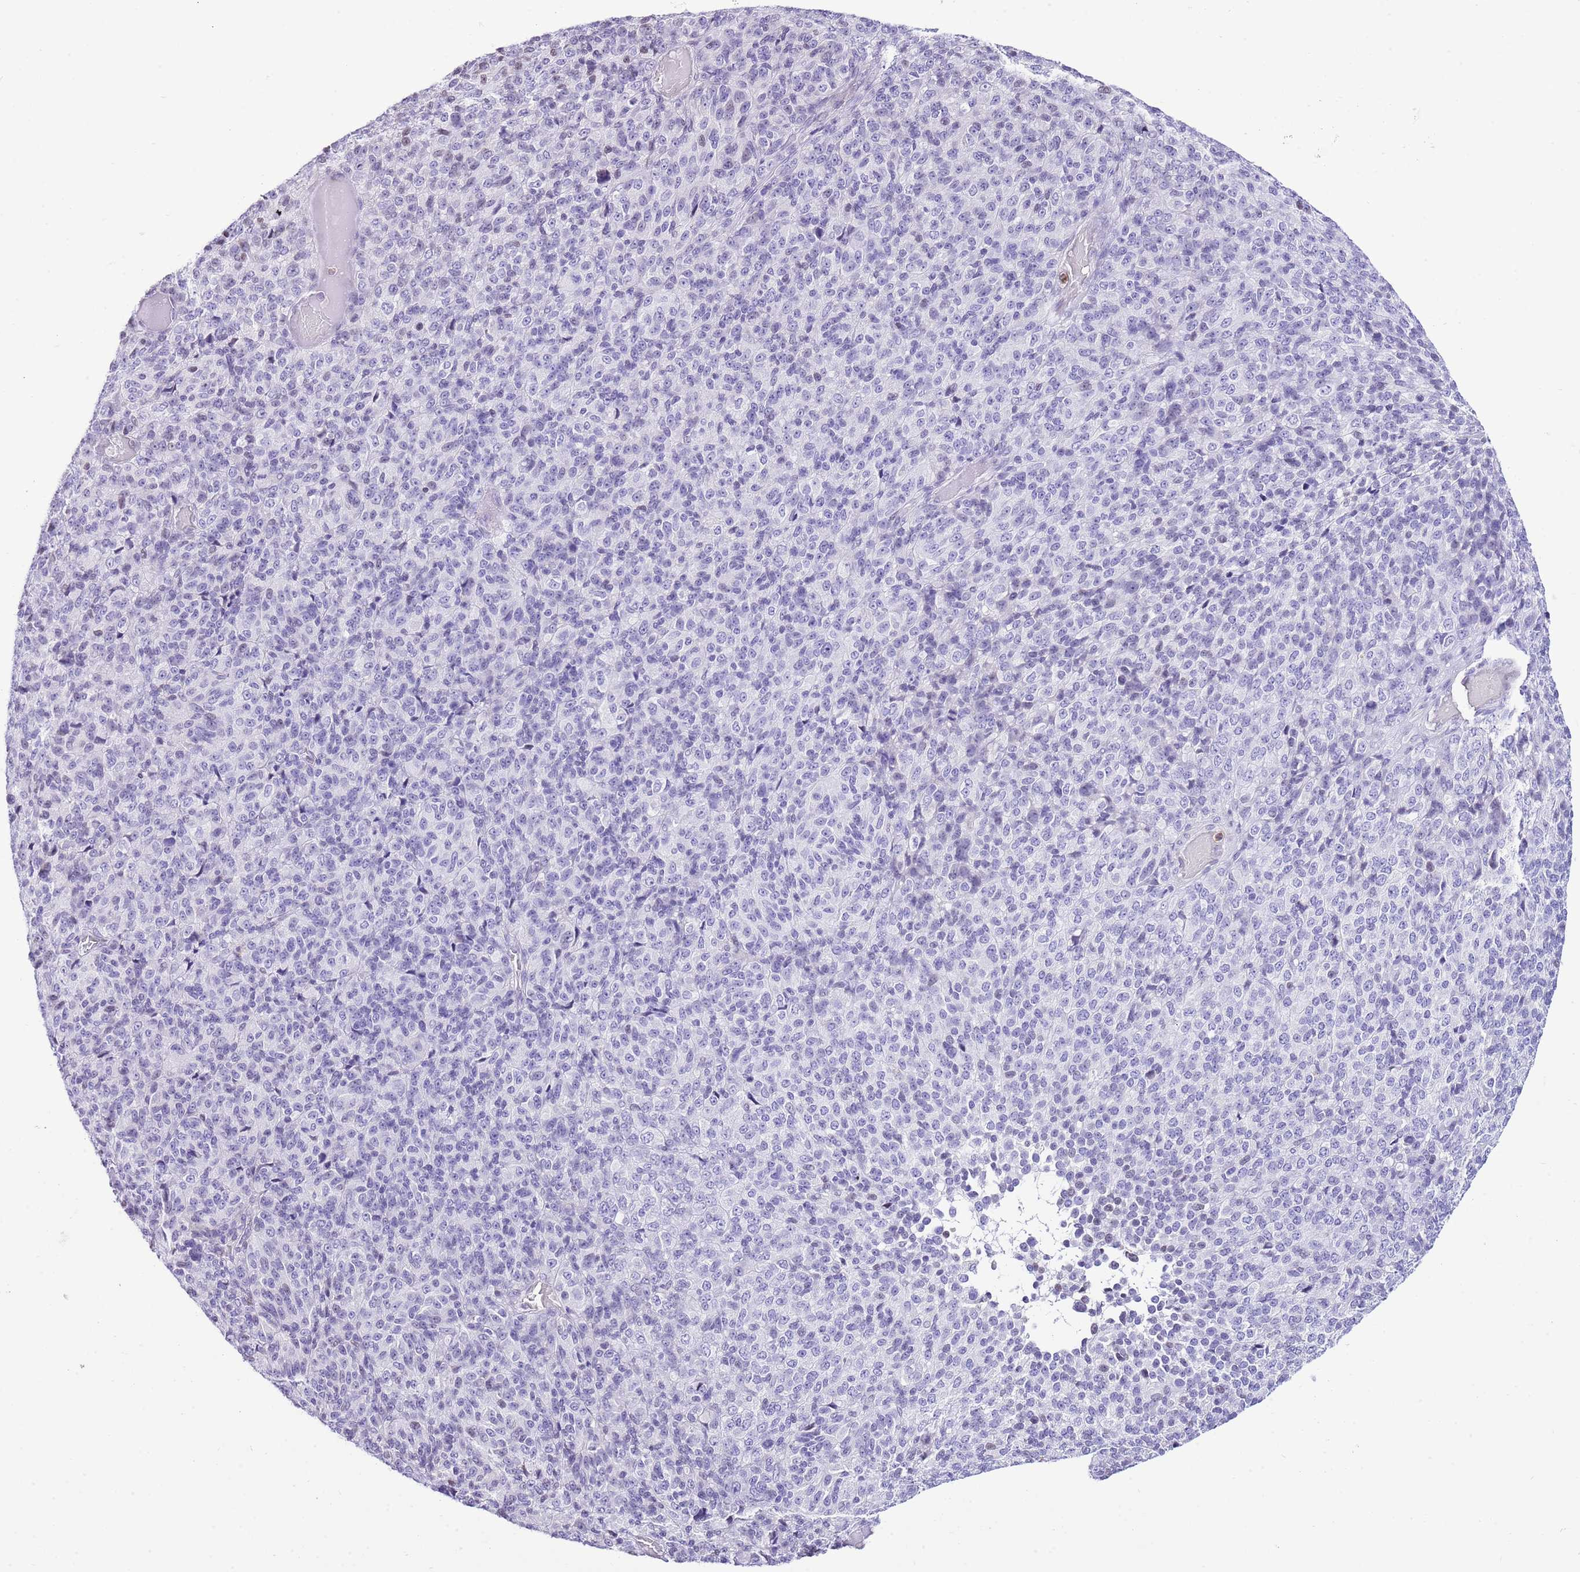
{"staining": {"intensity": "negative", "quantity": "none", "location": "none"}, "tissue": "melanoma", "cell_type": "Tumor cells", "image_type": "cancer", "snomed": [{"axis": "morphology", "description": "Malignant melanoma, Metastatic site"}, {"axis": "topography", "description": "Brain"}], "caption": "The micrograph shows no staining of tumor cells in malignant melanoma (metastatic site).", "gene": "PRR15", "patient": {"sex": "female", "age": 56}}